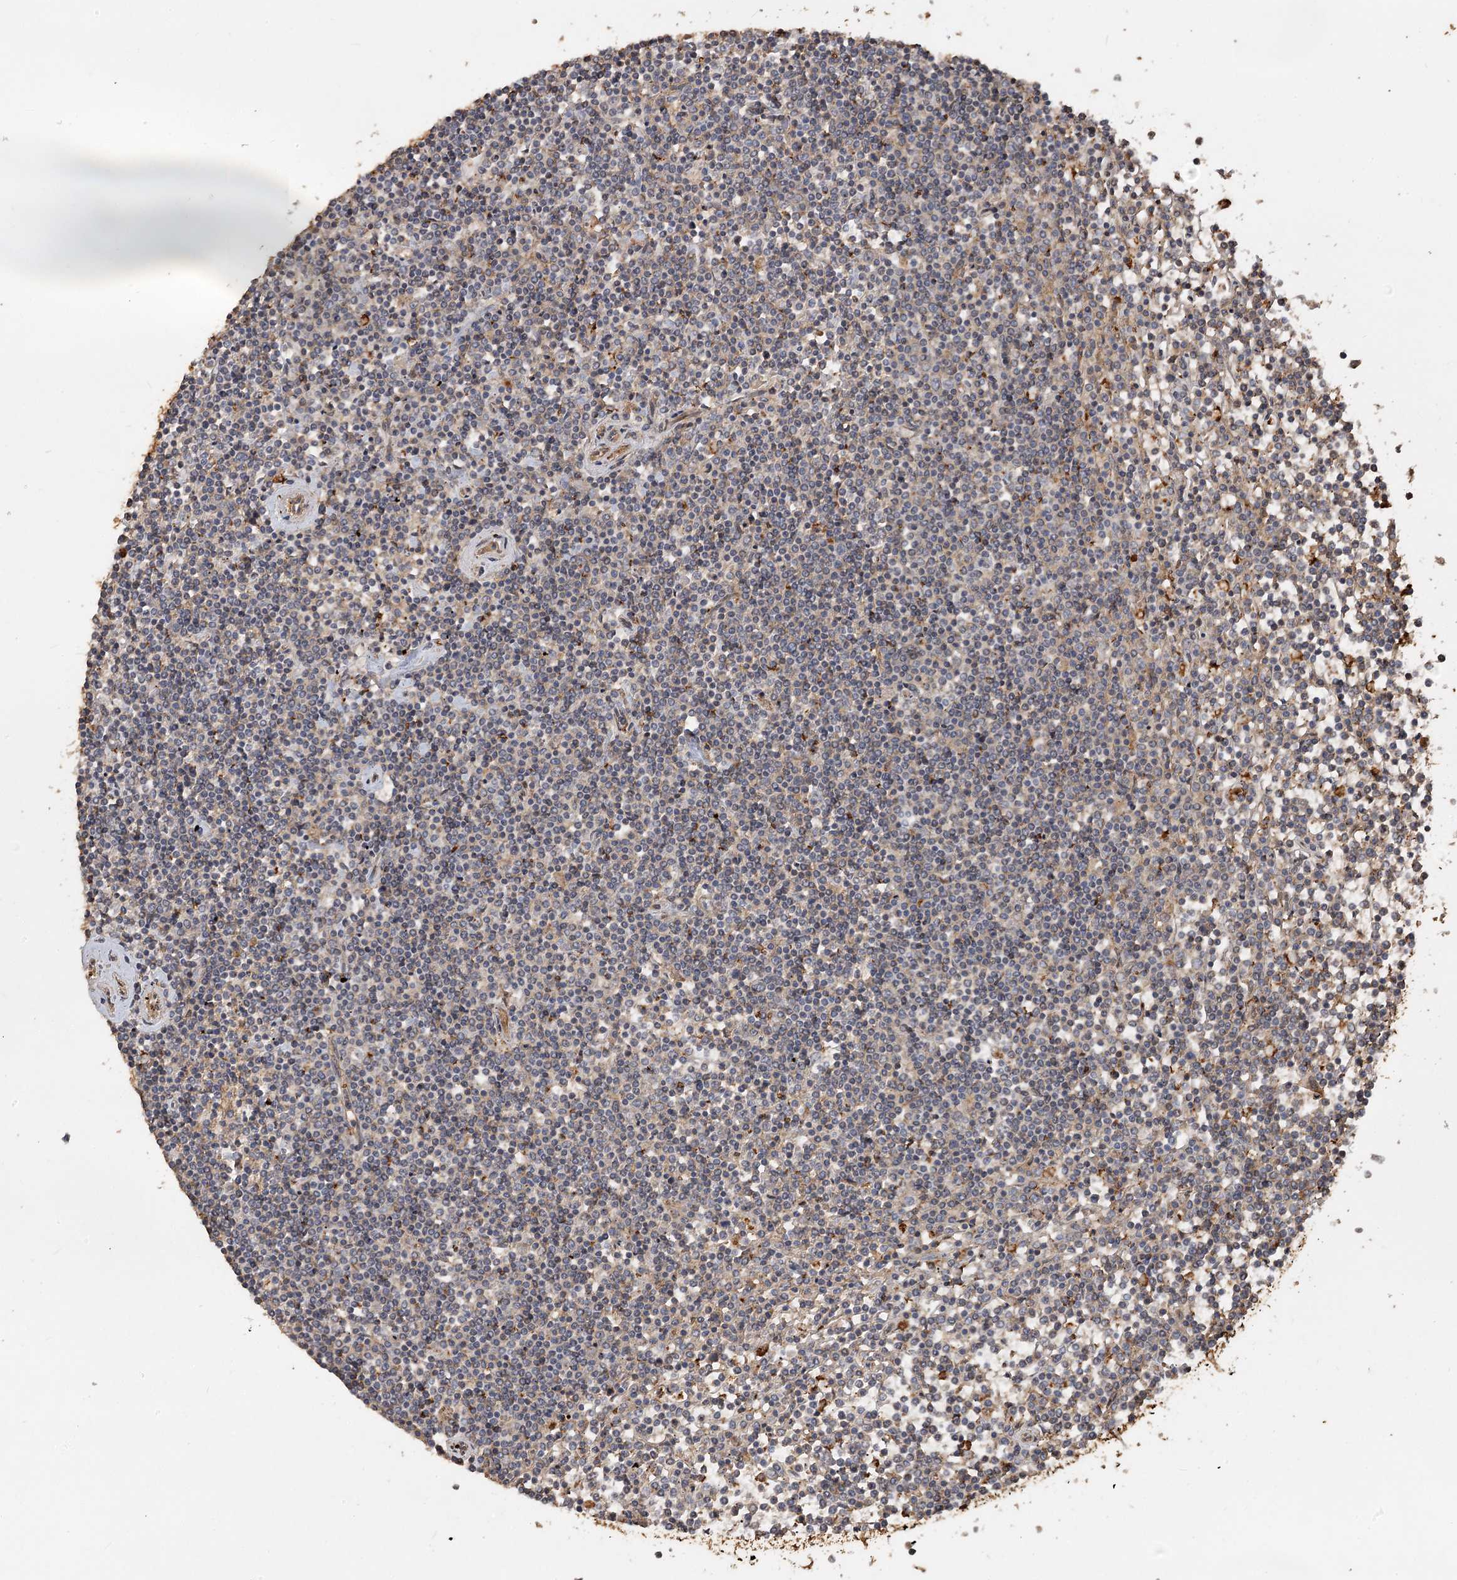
{"staining": {"intensity": "negative", "quantity": "none", "location": "none"}, "tissue": "lymphoma", "cell_type": "Tumor cells", "image_type": "cancer", "snomed": [{"axis": "morphology", "description": "Malignant lymphoma, non-Hodgkin's type, Low grade"}, {"axis": "topography", "description": "Spleen"}], "caption": "High power microscopy micrograph of an immunohistochemistry histopathology image of low-grade malignant lymphoma, non-Hodgkin's type, revealing no significant expression in tumor cells.", "gene": "PIK3C2A", "patient": {"sex": "female", "age": 19}}